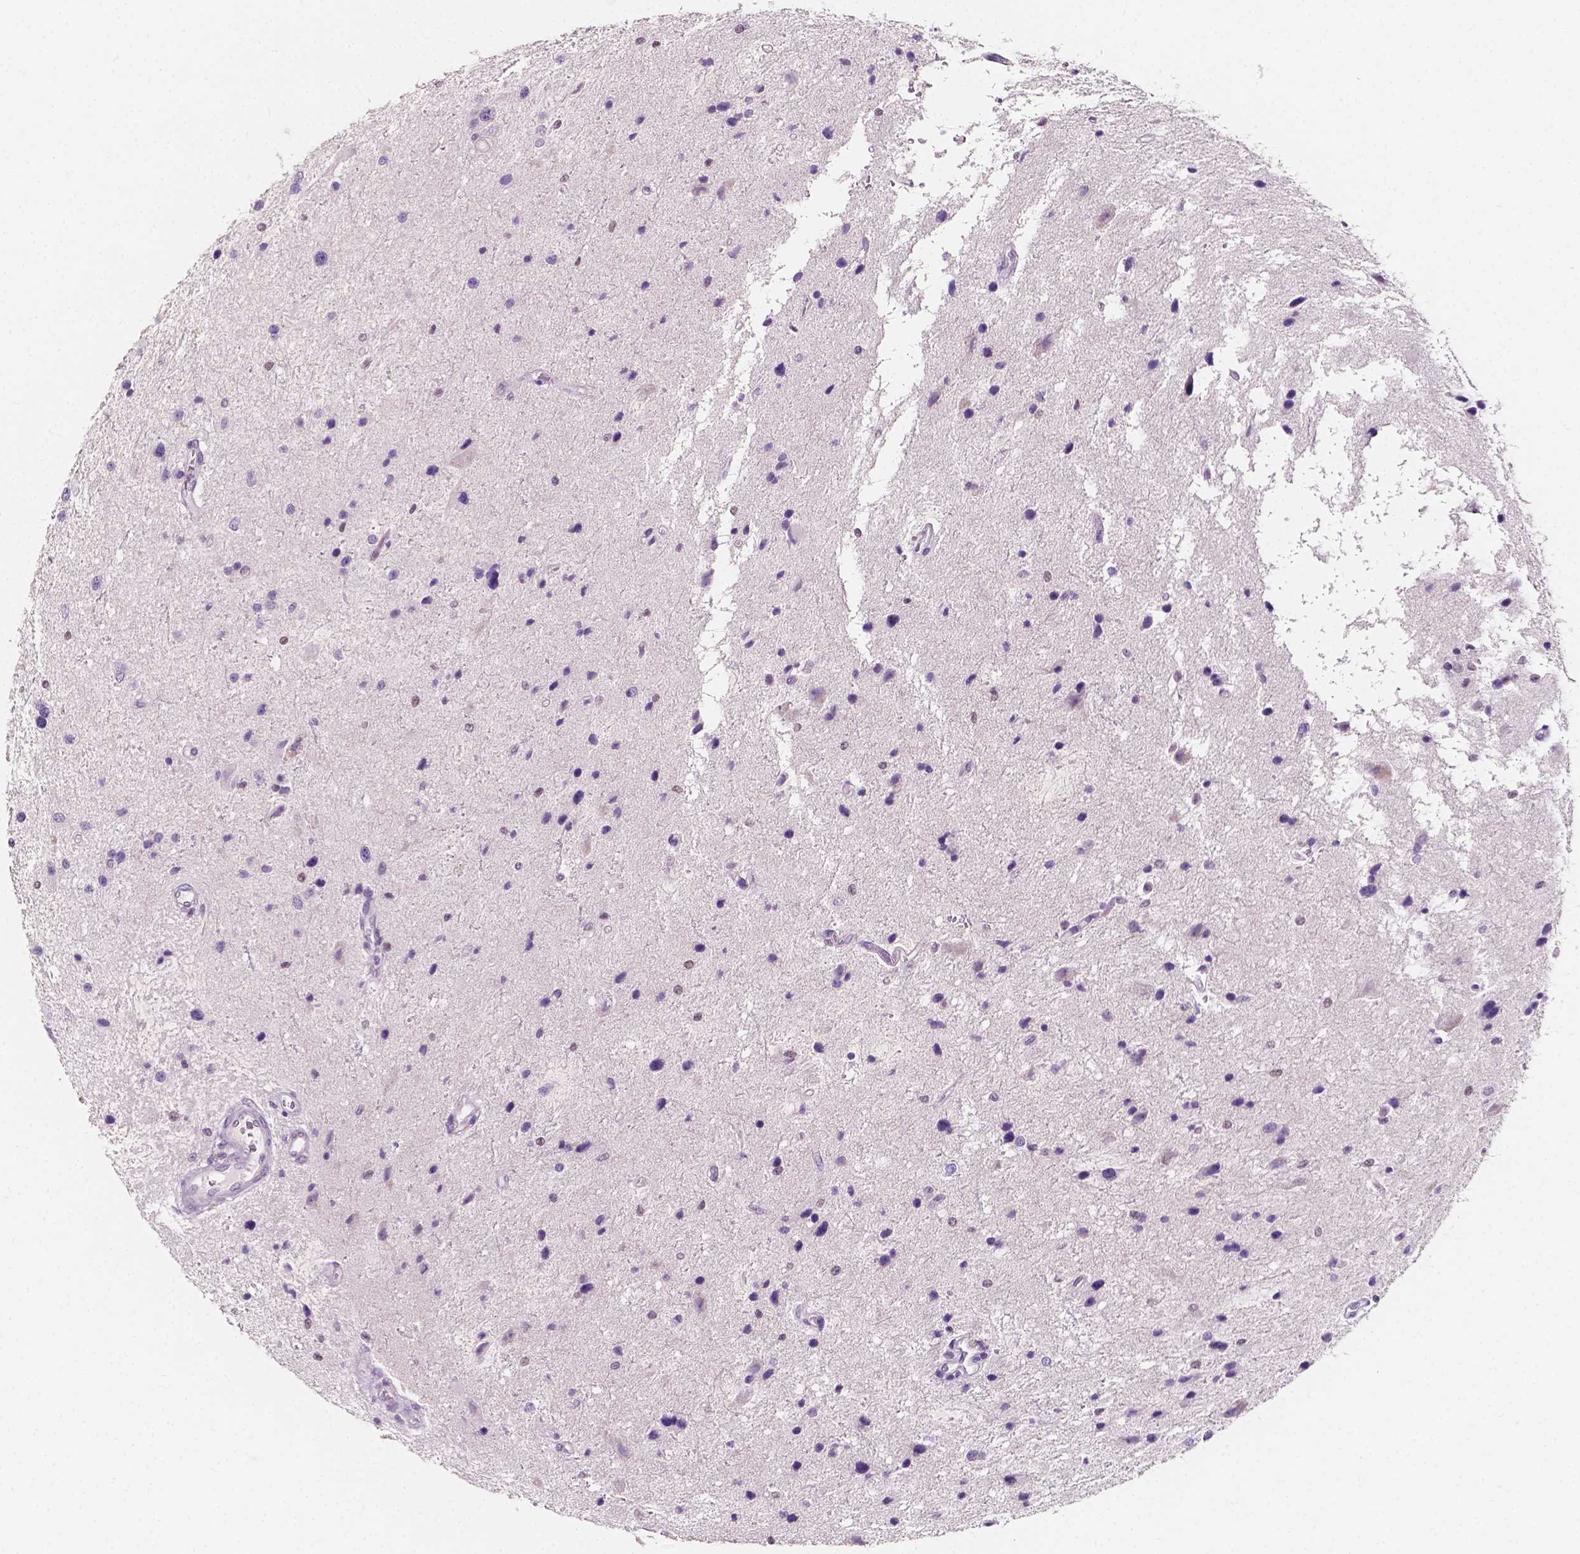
{"staining": {"intensity": "negative", "quantity": "none", "location": "none"}, "tissue": "glioma", "cell_type": "Tumor cells", "image_type": "cancer", "snomed": [{"axis": "morphology", "description": "Glioma, malignant, Low grade"}, {"axis": "topography", "description": "Brain"}], "caption": "DAB (3,3'-diaminobenzidine) immunohistochemical staining of glioma exhibits no significant positivity in tumor cells.", "gene": "TAL1", "patient": {"sex": "female", "age": 32}}